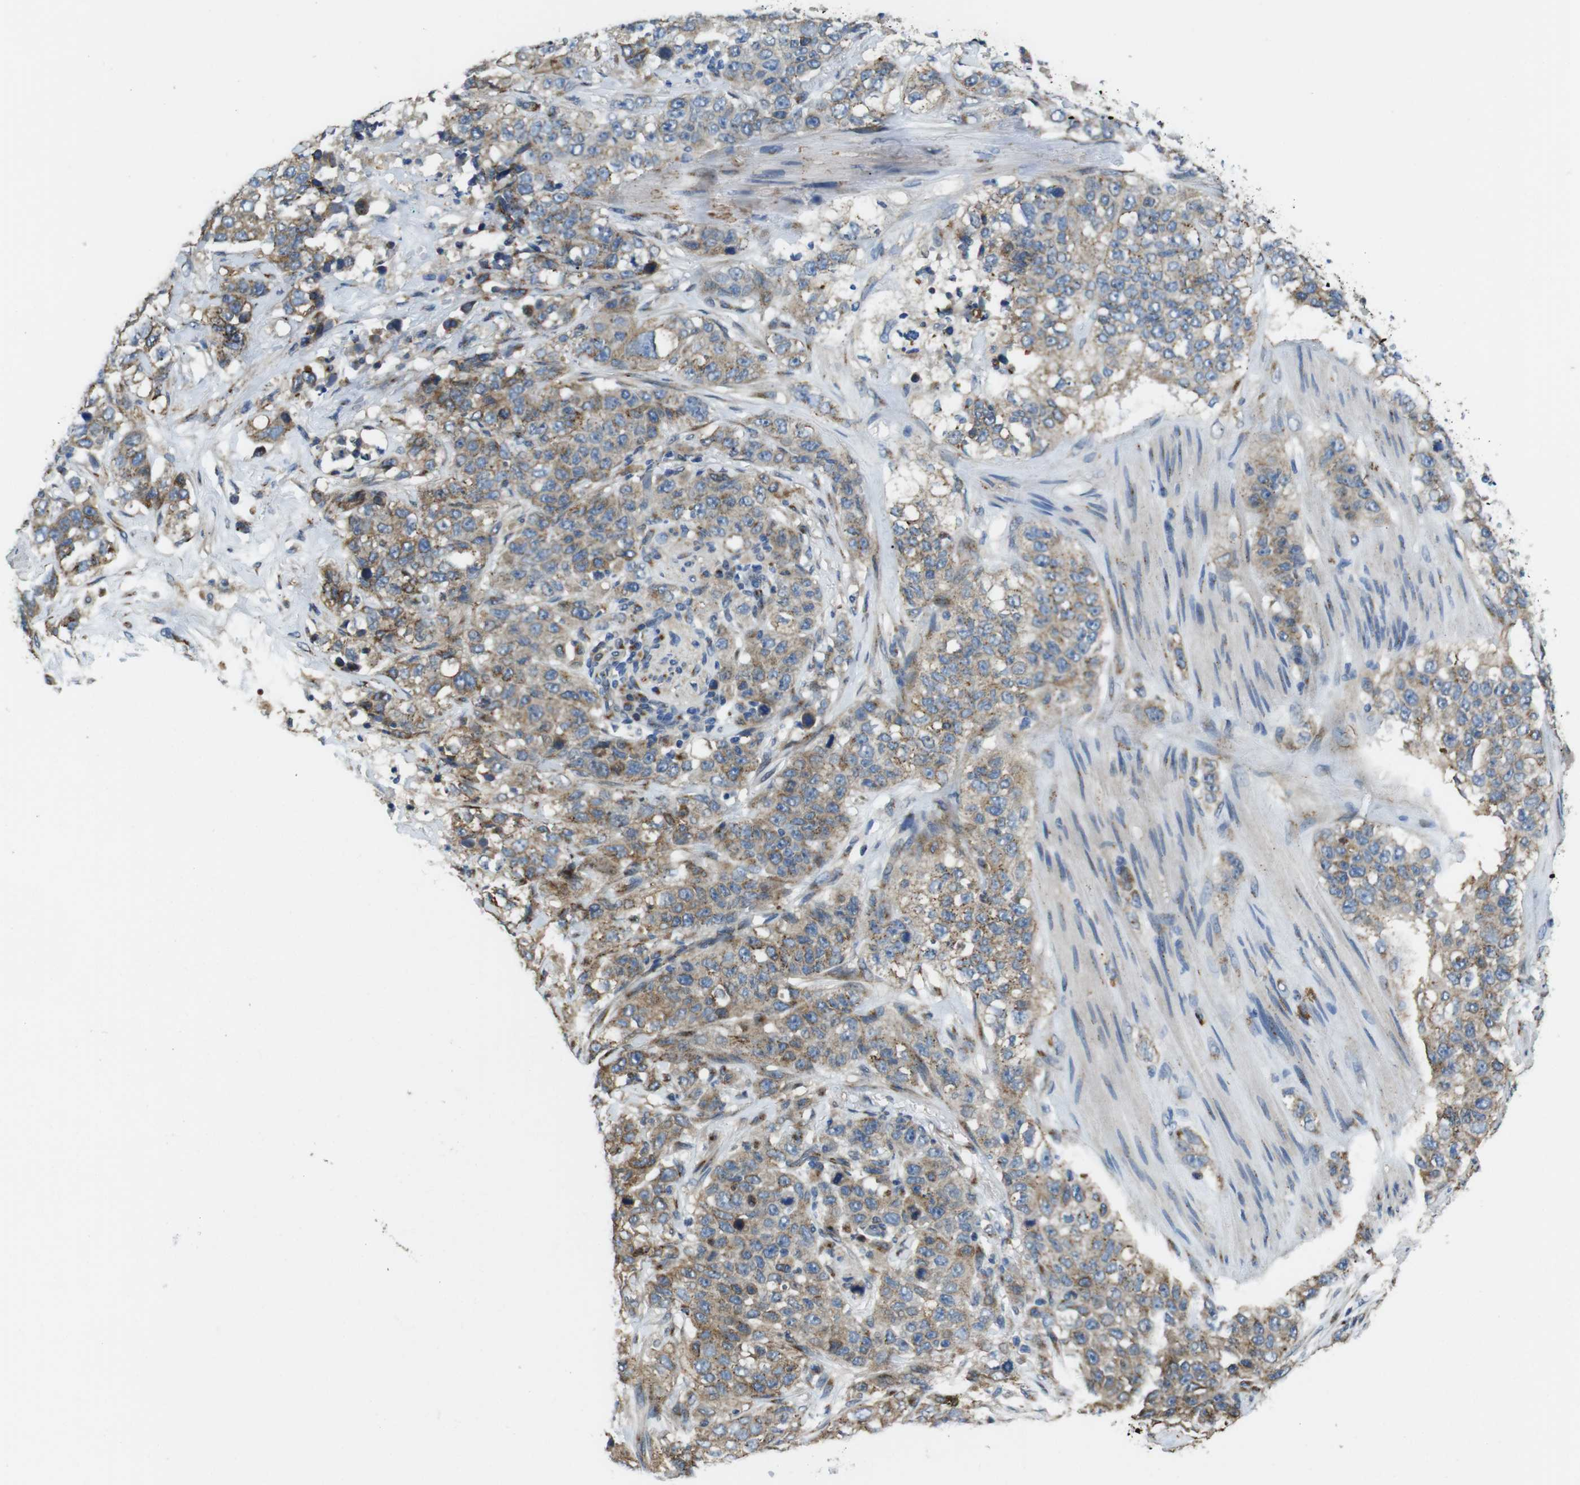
{"staining": {"intensity": "moderate", "quantity": ">75%", "location": "cytoplasmic/membranous"}, "tissue": "stomach cancer", "cell_type": "Tumor cells", "image_type": "cancer", "snomed": [{"axis": "morphology", "description": "Adenocarcinoma, NOS"}, {"axis": "topography", "description": "Stomach"}], "caption": "Immunohistochemical staining of stomach adenocarcinoma demonstrates medium levels of moderate cytoplasmic/membranous positivity in approximately >75% of tumor cells. (DAB IHC with brightfield microscopy, high magnification).", "gene": "RAB6A", "patient": {"sex": "male", "age": 48}}